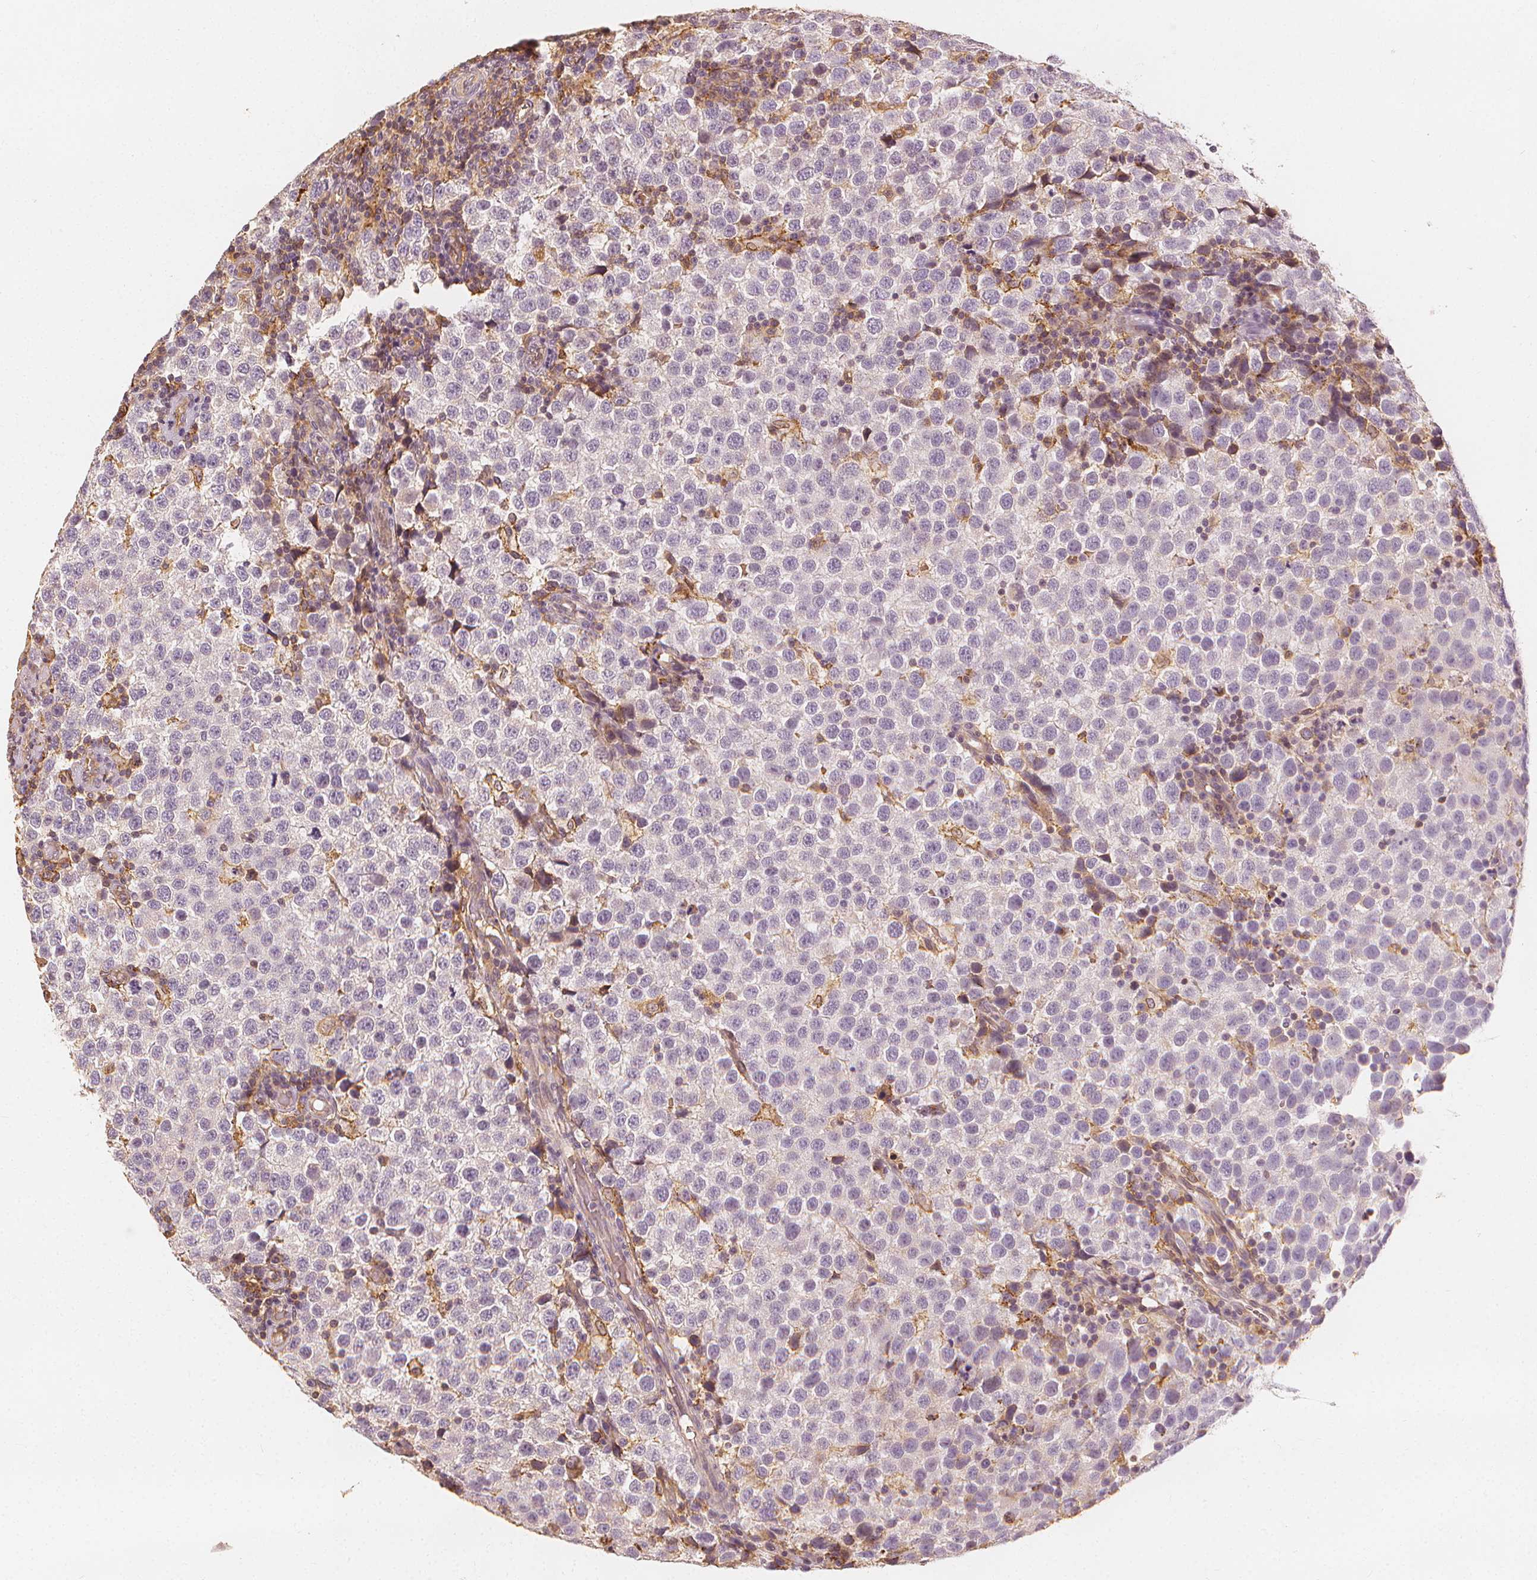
{"staining": {"intensity": "negative", "quantity": "none", "location": "none"}, "tissue": "testis cancer", "cell_type": "Tumor cells", "image_type": "cancer", "snomed": [{"axis": "morphology", "description": "Seminoma, NOS"}, {"axis": "topography", "description": "Testis"}], "caption": "This is a image of IHC staining of testis cancer (seminoma), which shows no staining in tumor cells.", "gene": "ARHGAP26", "patient": {"sex": "male", "age": 34}}